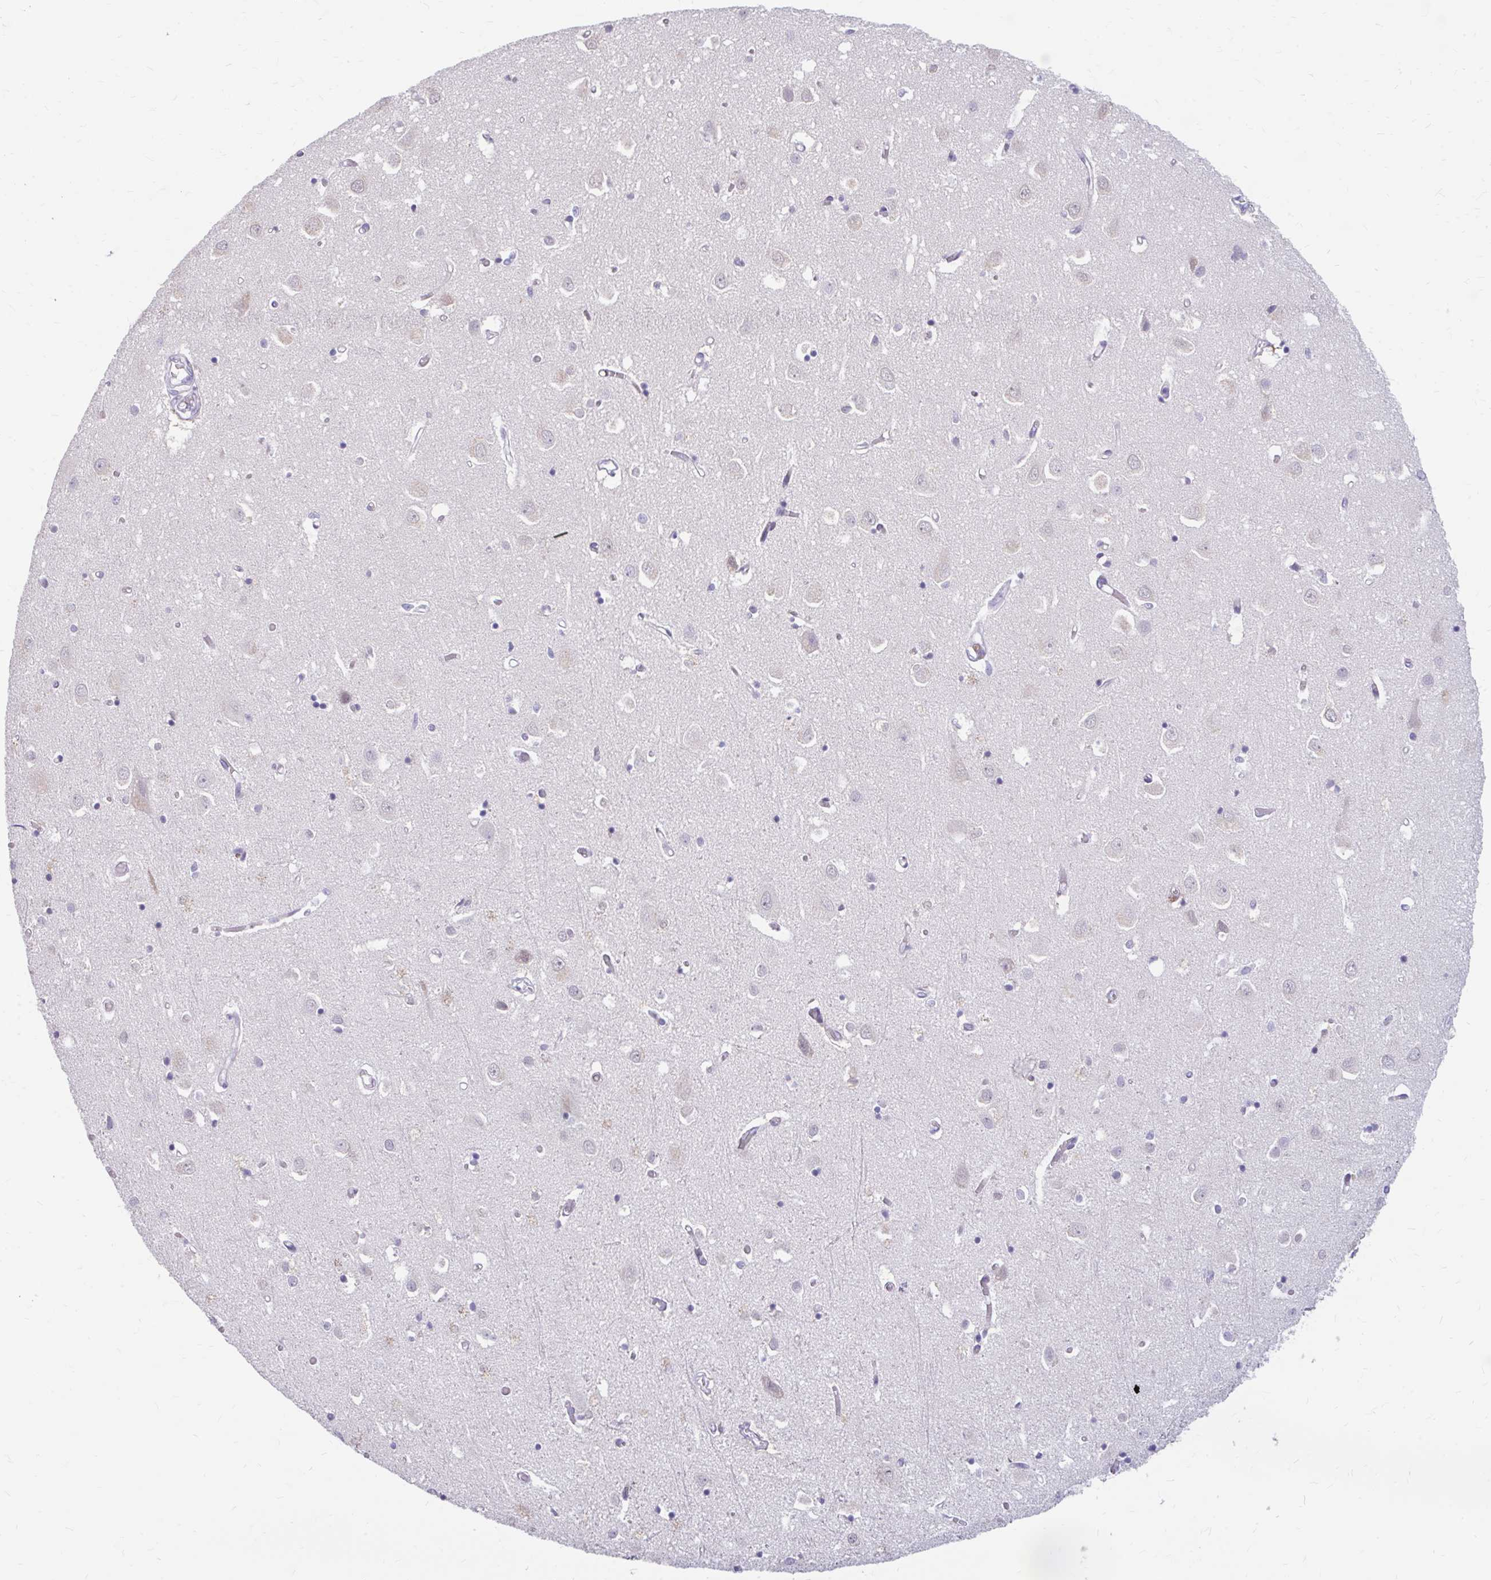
{"staining": {"intensity": "negative", "quantity": "none", "location": "none"}, "tissue": "cerebral cortex", "cell_type": "Endothelial cells", "image_type": "normal", "snomed": [{"axis": "morphology", "description": "Normal tissue, NOS"}, {"axis": "topography", "description": "Cerebral cortex"}], "caption": "DAB immunohistochemical staining of unremarkable cerebral cortex displays no significant expression in endothelial cells. (IHC, brightfield microscopy, high magnification).", "gene": "RGS16", "patient": {"sex": "male", "age": 70}}